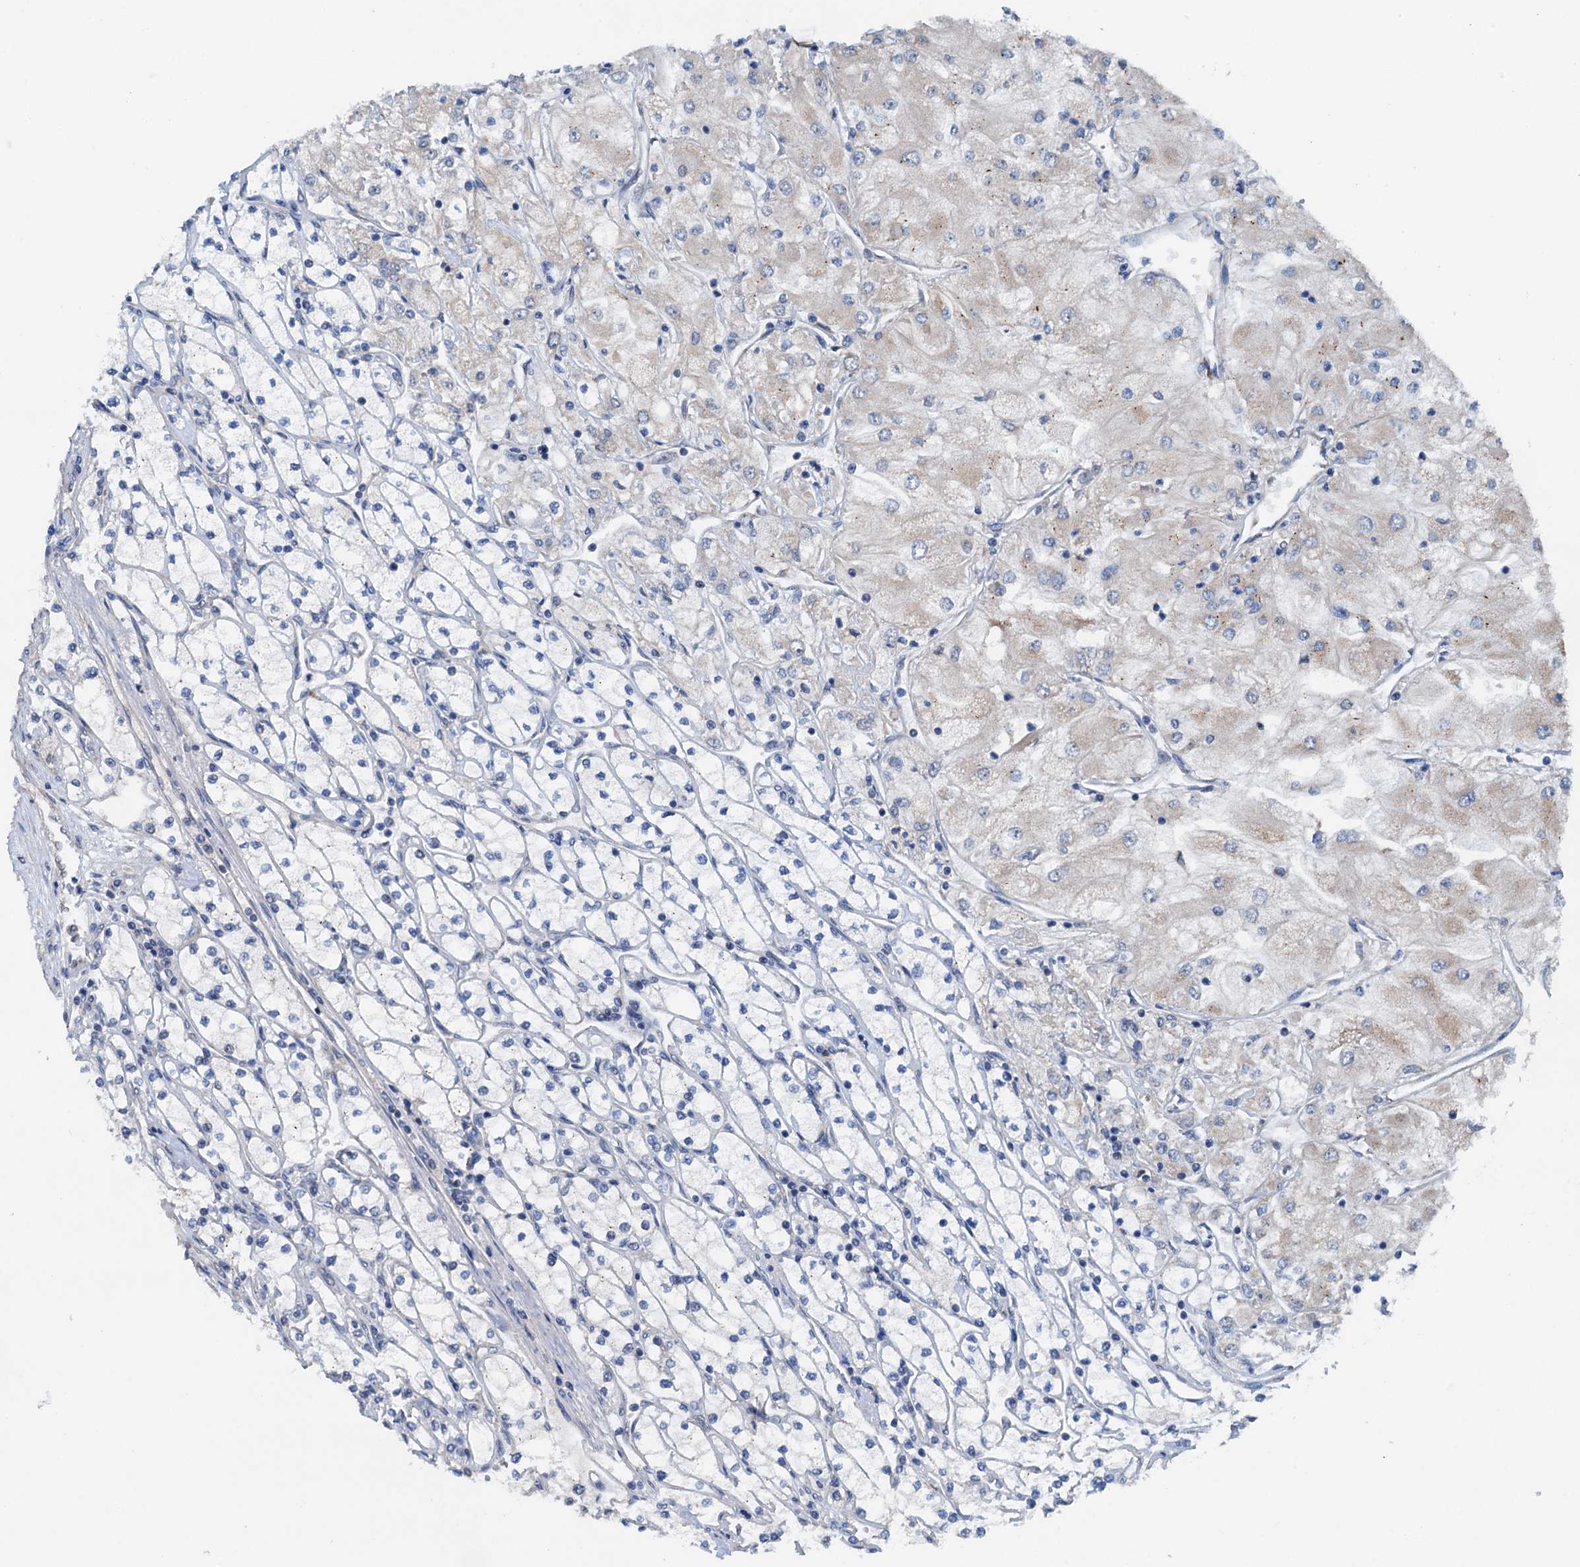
{"staining": {"intensity": "weak", "quantity": "<25%", "location": "cytoplasmic/membranous"}, "tissue": "renal cancer", "cell_type": "Tumor cells", "image_type": "cancer", "snomed": [{"axis": "morphology", "description": "Adenocarcinoma, NOS"}, {"axis": "topography", "description": "Kidney"}], "caption": "This is an IHC micrograph of human adenocarcinoma (renal). There is no expression in tumor cells.", "gene": "ELAC1", "patient": {"sex": "male", "age": 80}}